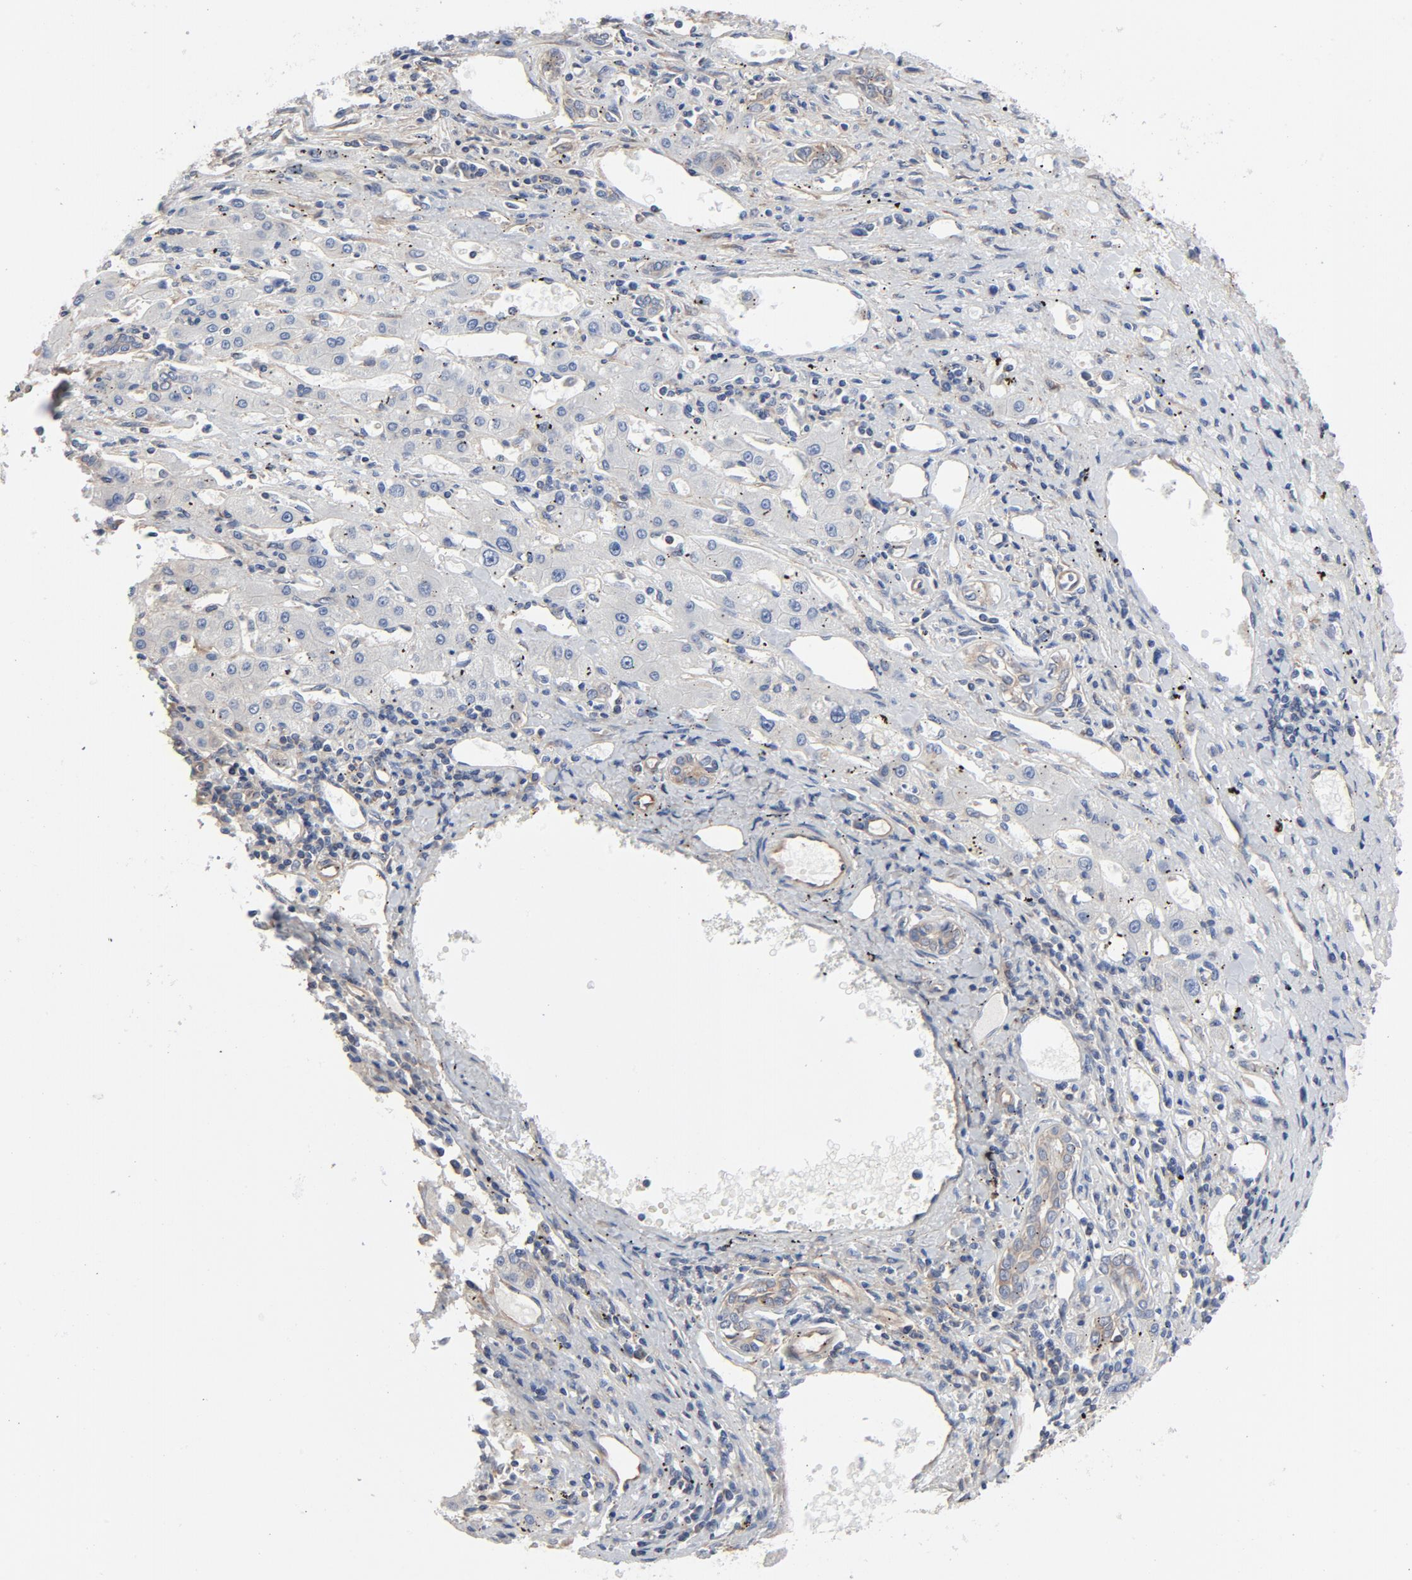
{"staining": {"intensity": "moderate", "quantity": "<25%", "location": "cytoplasmic/membranous"}, "tissue": "liver cancer", "cell_type": "Tumor cells", "image_type": "cancer", "snomed": [{"axis": "morphology", "description": "Carcinoma, Hepatocellular, NOS"}, {"axis": "topography", "description": "Liver"}], "caption": "Liver hepatocellular carcinoma tissue reveals moderate cytoplasmic/membranous expression in approximately <25% of tumor cells", "gene": "DYNLT3", "patient": {"sex": "male", "age": 72}}